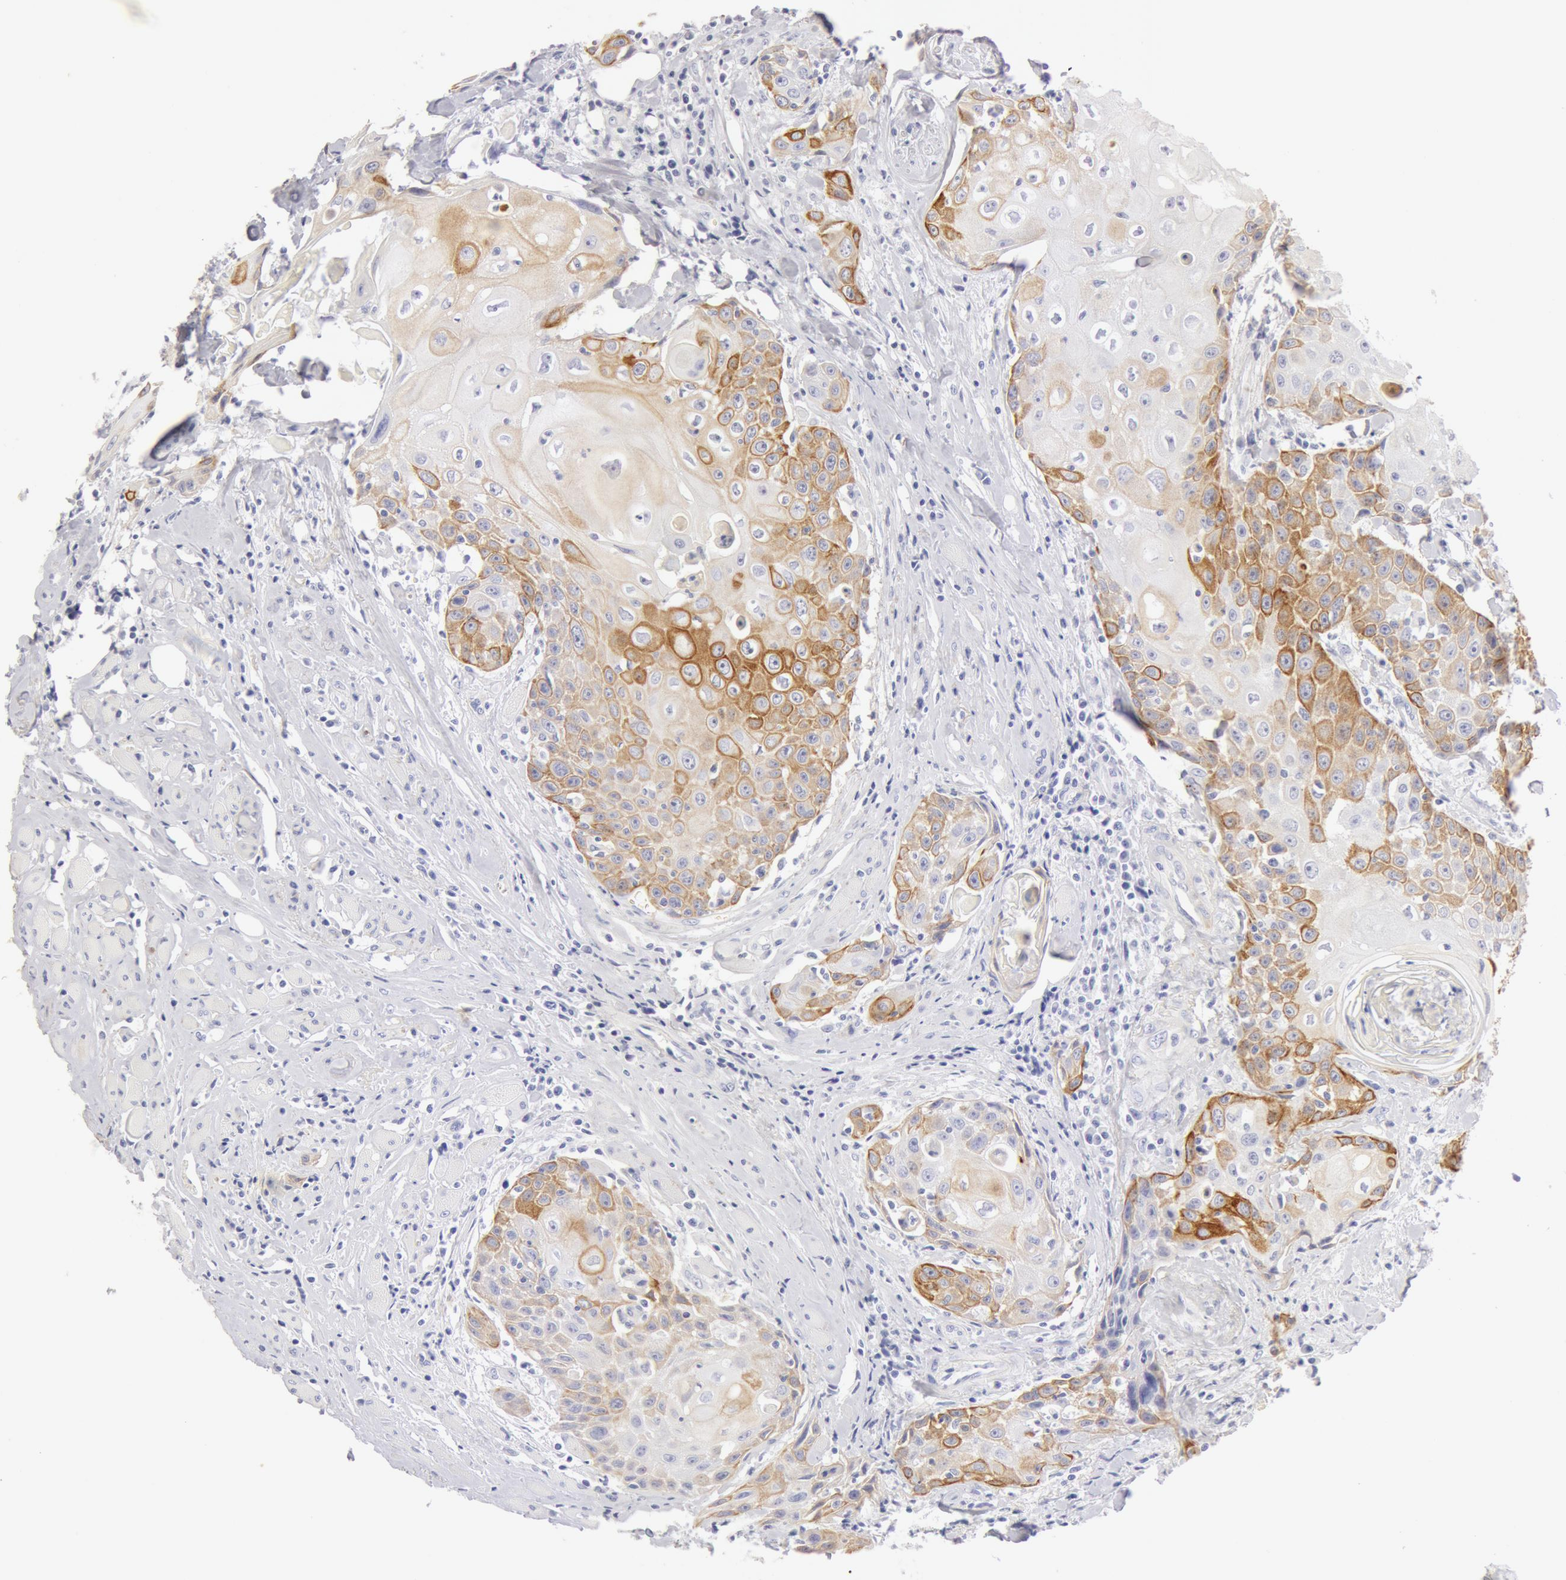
{"staining": {"intensity": "weak", "quantity": "<25%", "location": "cytoplasmic/membranous"}, "tissue": "head and neck cancer", "cell_type": "Tumor cells", "image_type": "cancer", "snomed": [{"axis": "morphology", "description": "Squamous cell carcinoma, NOS"}, {"axis": "topography", "description": "Oral tissue"}, {"axis": "topography", "description": "Head-Neck"}], "caption": "IHC photomicrograph of head and neck squamous cell carcinoma stained for a protein (brown), which displays no positivity in tumor cells.", "gene": "KRT8", "patient": {"sex": "female", "age": 82}}